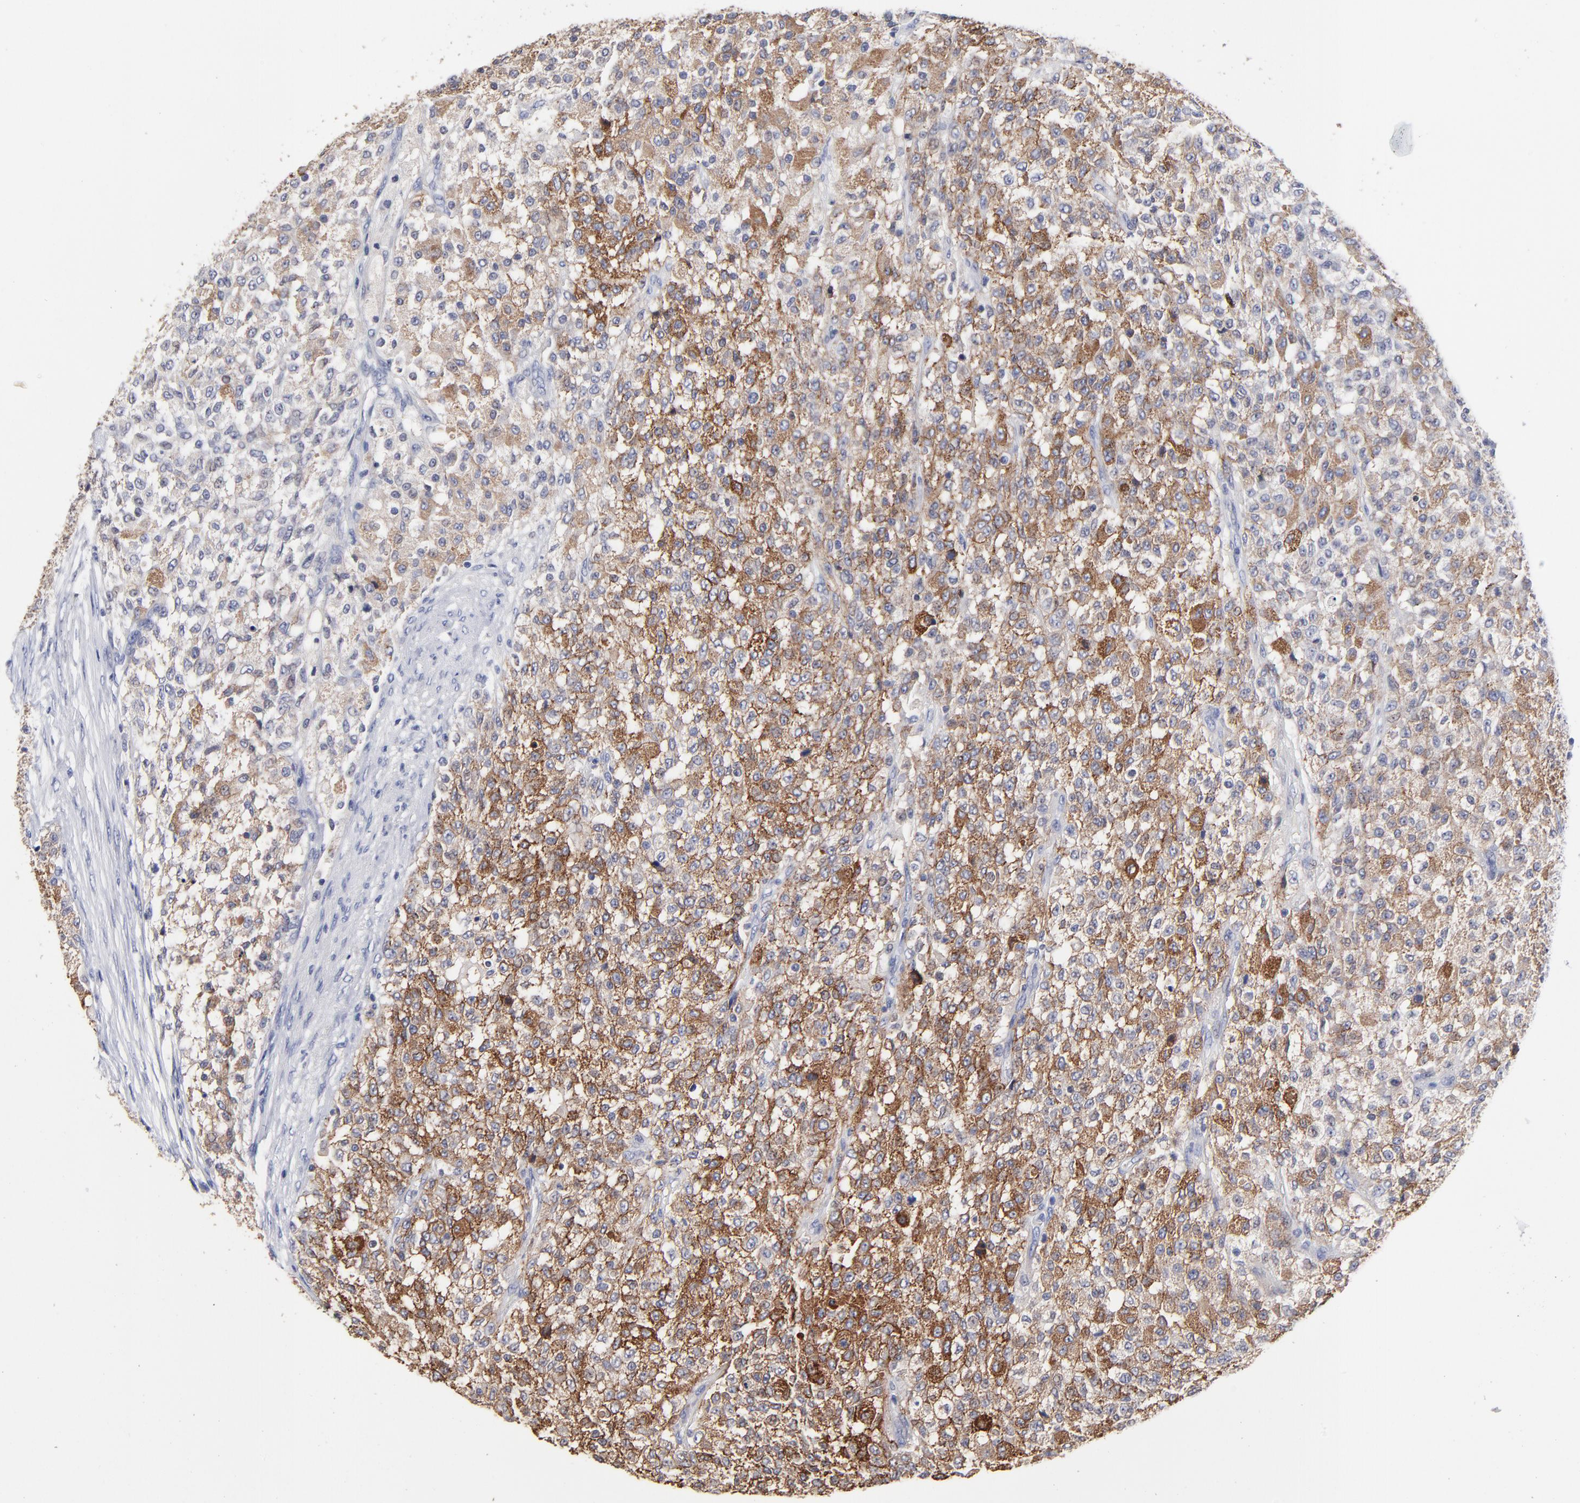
{"staining": {"intensity": "moderate", "quantity": ">75%", "location": "cytoplasmic/membranous"}, "tissue": "testis cancer", "cell_type": "Tumor cells", "image_type": "cancer", "snomed": [{"axis": "morphology", "description": "Seminoma, NOS"}, {"axis": "topography", "description": "Testis"}], "caption": "The photomicrograph shows immunohistochemical staining of testis cancer (seminoma). There is moderate cytoplasmic/membranous staining is seen in approximately >75% of tumor cells.", "gene": "CXADR", "patient": {"sex": "male", "age": 59}}